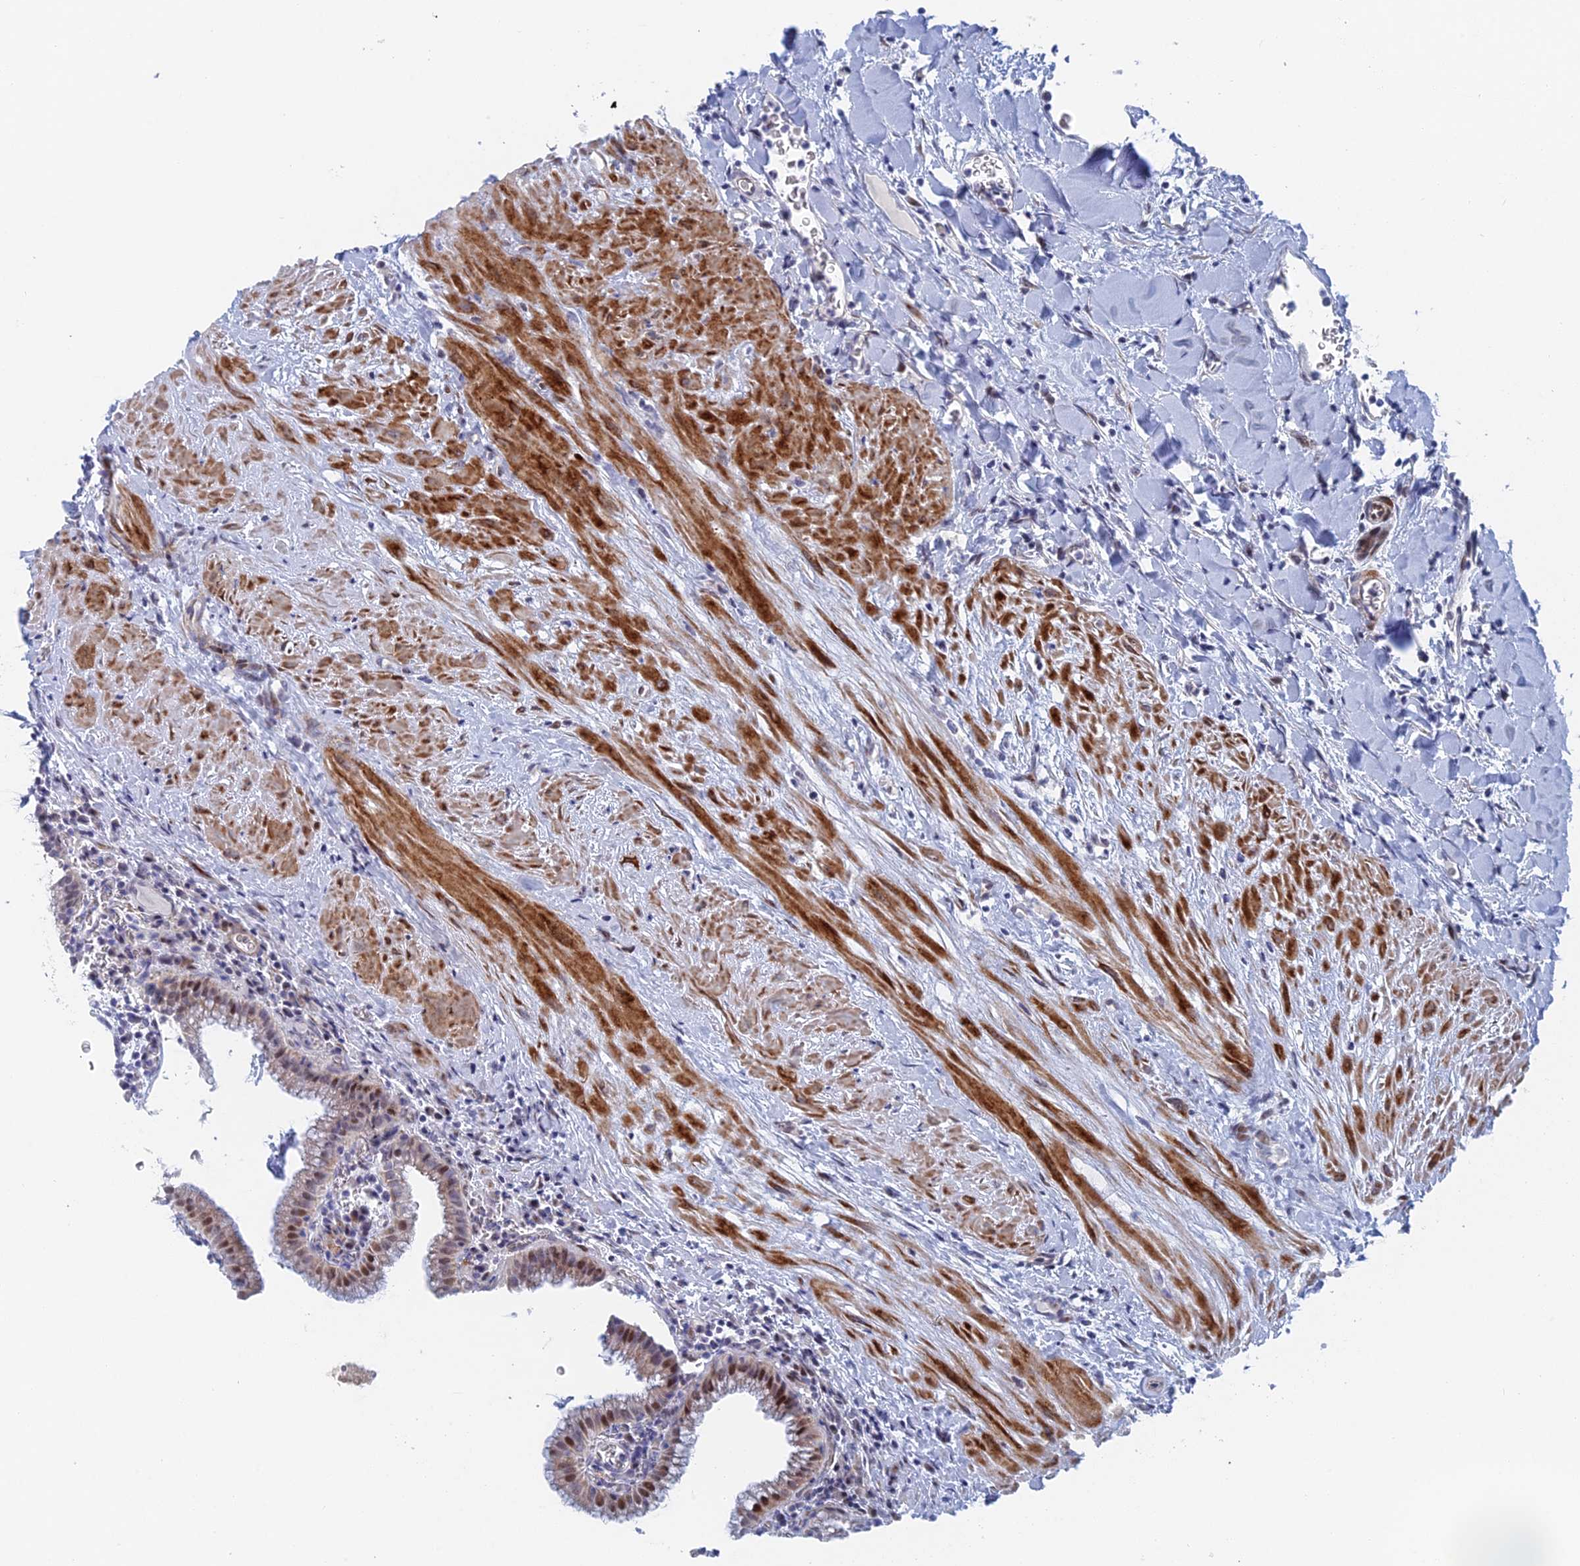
{"staining": {"intensity": "moderate", "quantity": "<25%", "location": "nuclear"}, "tissue": "gallbladder", "cell_type": "Glandular cells", "image_type": "normal", "snomed": [{"axis": "morphology", "description": "Normal tissue, NOS"}, {"axis": "topography", "description": "Gallbladder"}], "caption": "This photomicrograph exhibits immunohistochemistry staining of normal human gallbladder, with low moderate nuclear staining in about <25% of glandular cells.", "gene": "DRGX", "patient": {"sex": "male", "age": 78}}